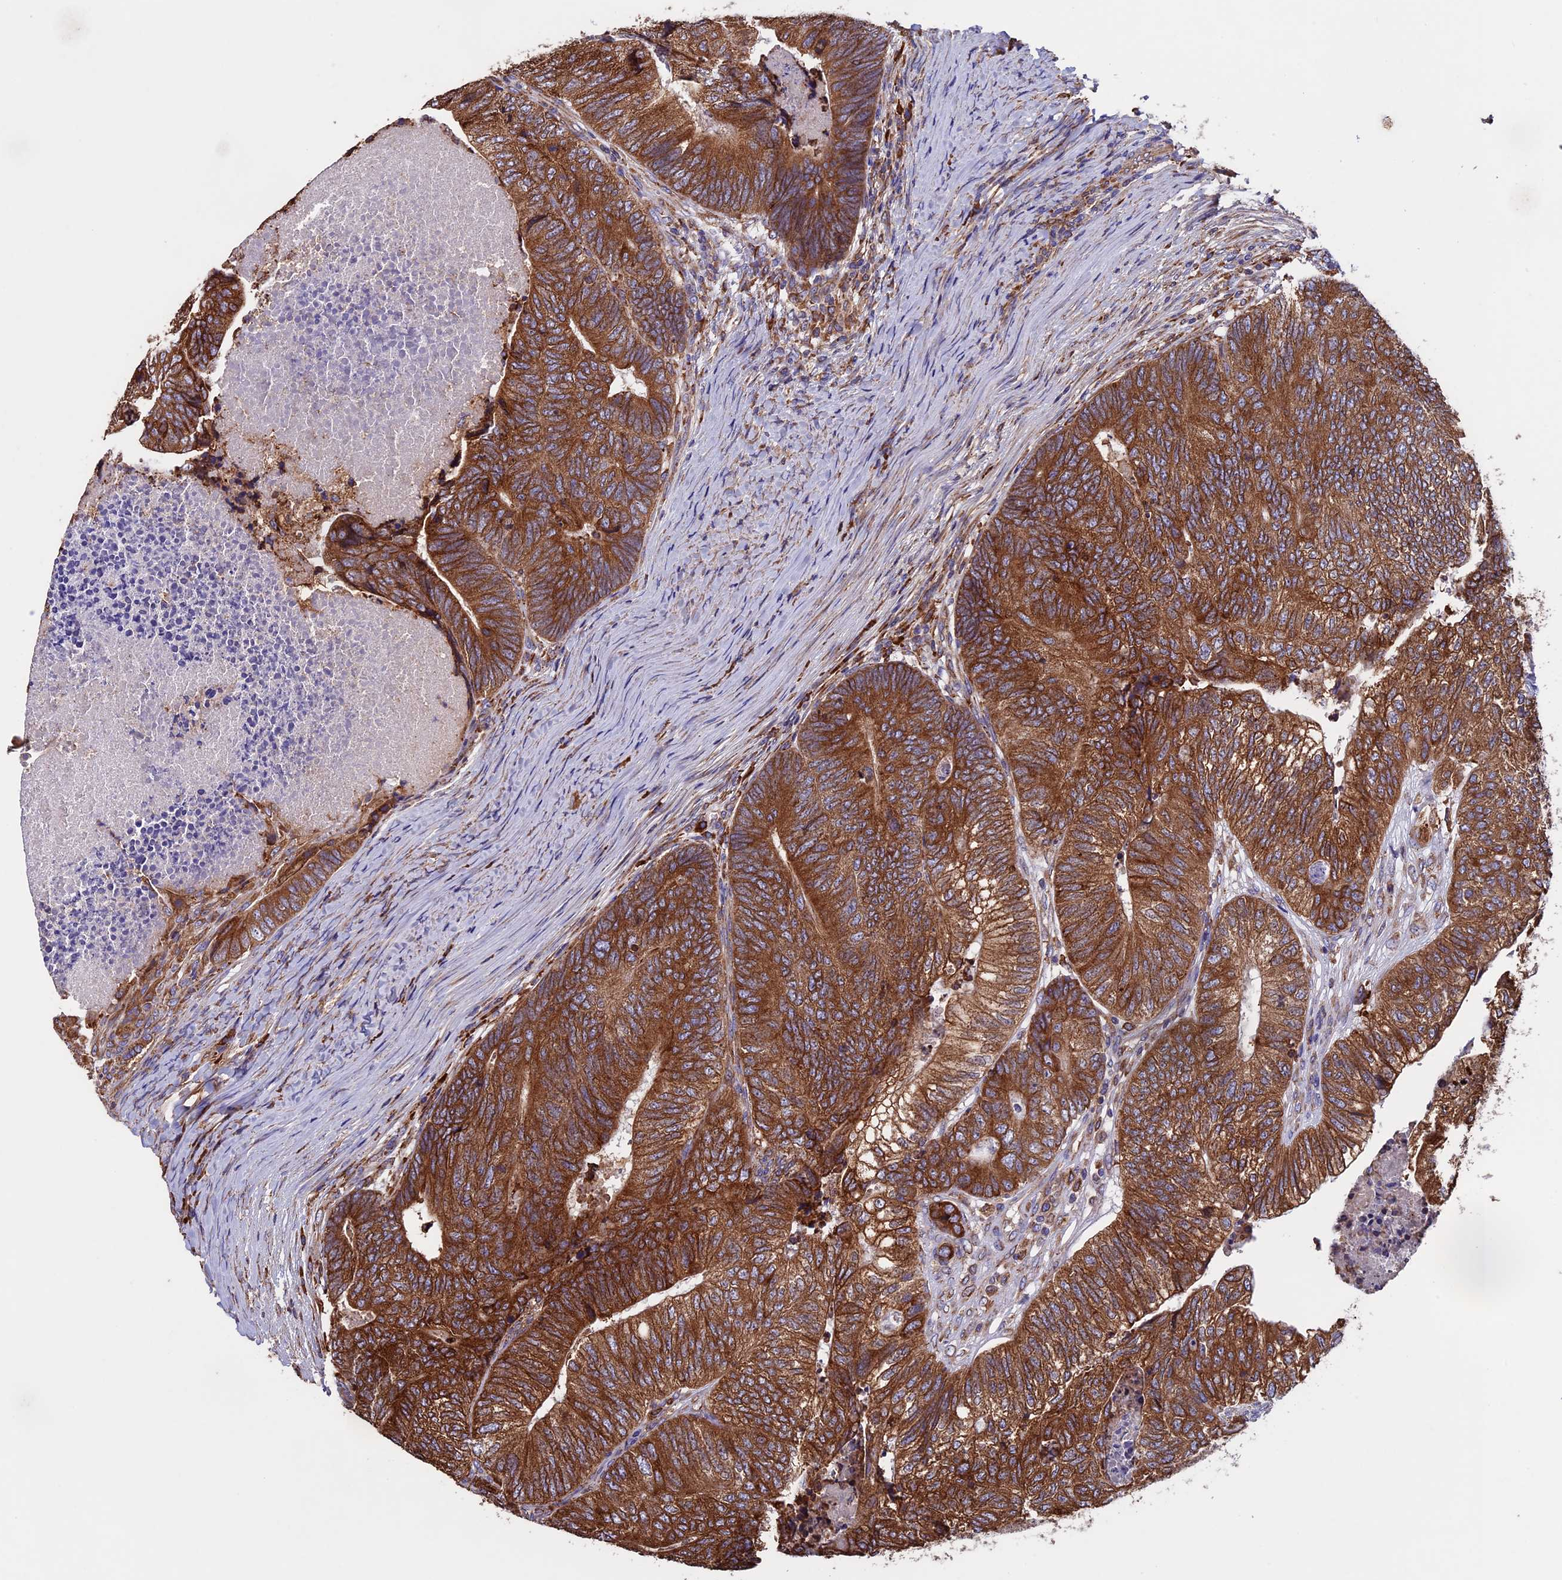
{"staining": {"intensity": "strong", "quantity": ">75%", "location": "cytoplasmic/membranous"}, "tissue": "colorectal cancer", "cell_type": "Tumor cells", "image_type": "cancer", "snomed": [{"axis": "morphology", "description": "Adenocarcinoma, NOS"}, {"axis": "topography", "description": "Colon"}], "caption": "Colorectal cancer was stained to show a protein in brown. There is high levels of strong cytoplasmic/membranous positivity in about >75% of tumor cells.", "gene": "BTBD3", "patient": {"sex": "female", "age": 67}}